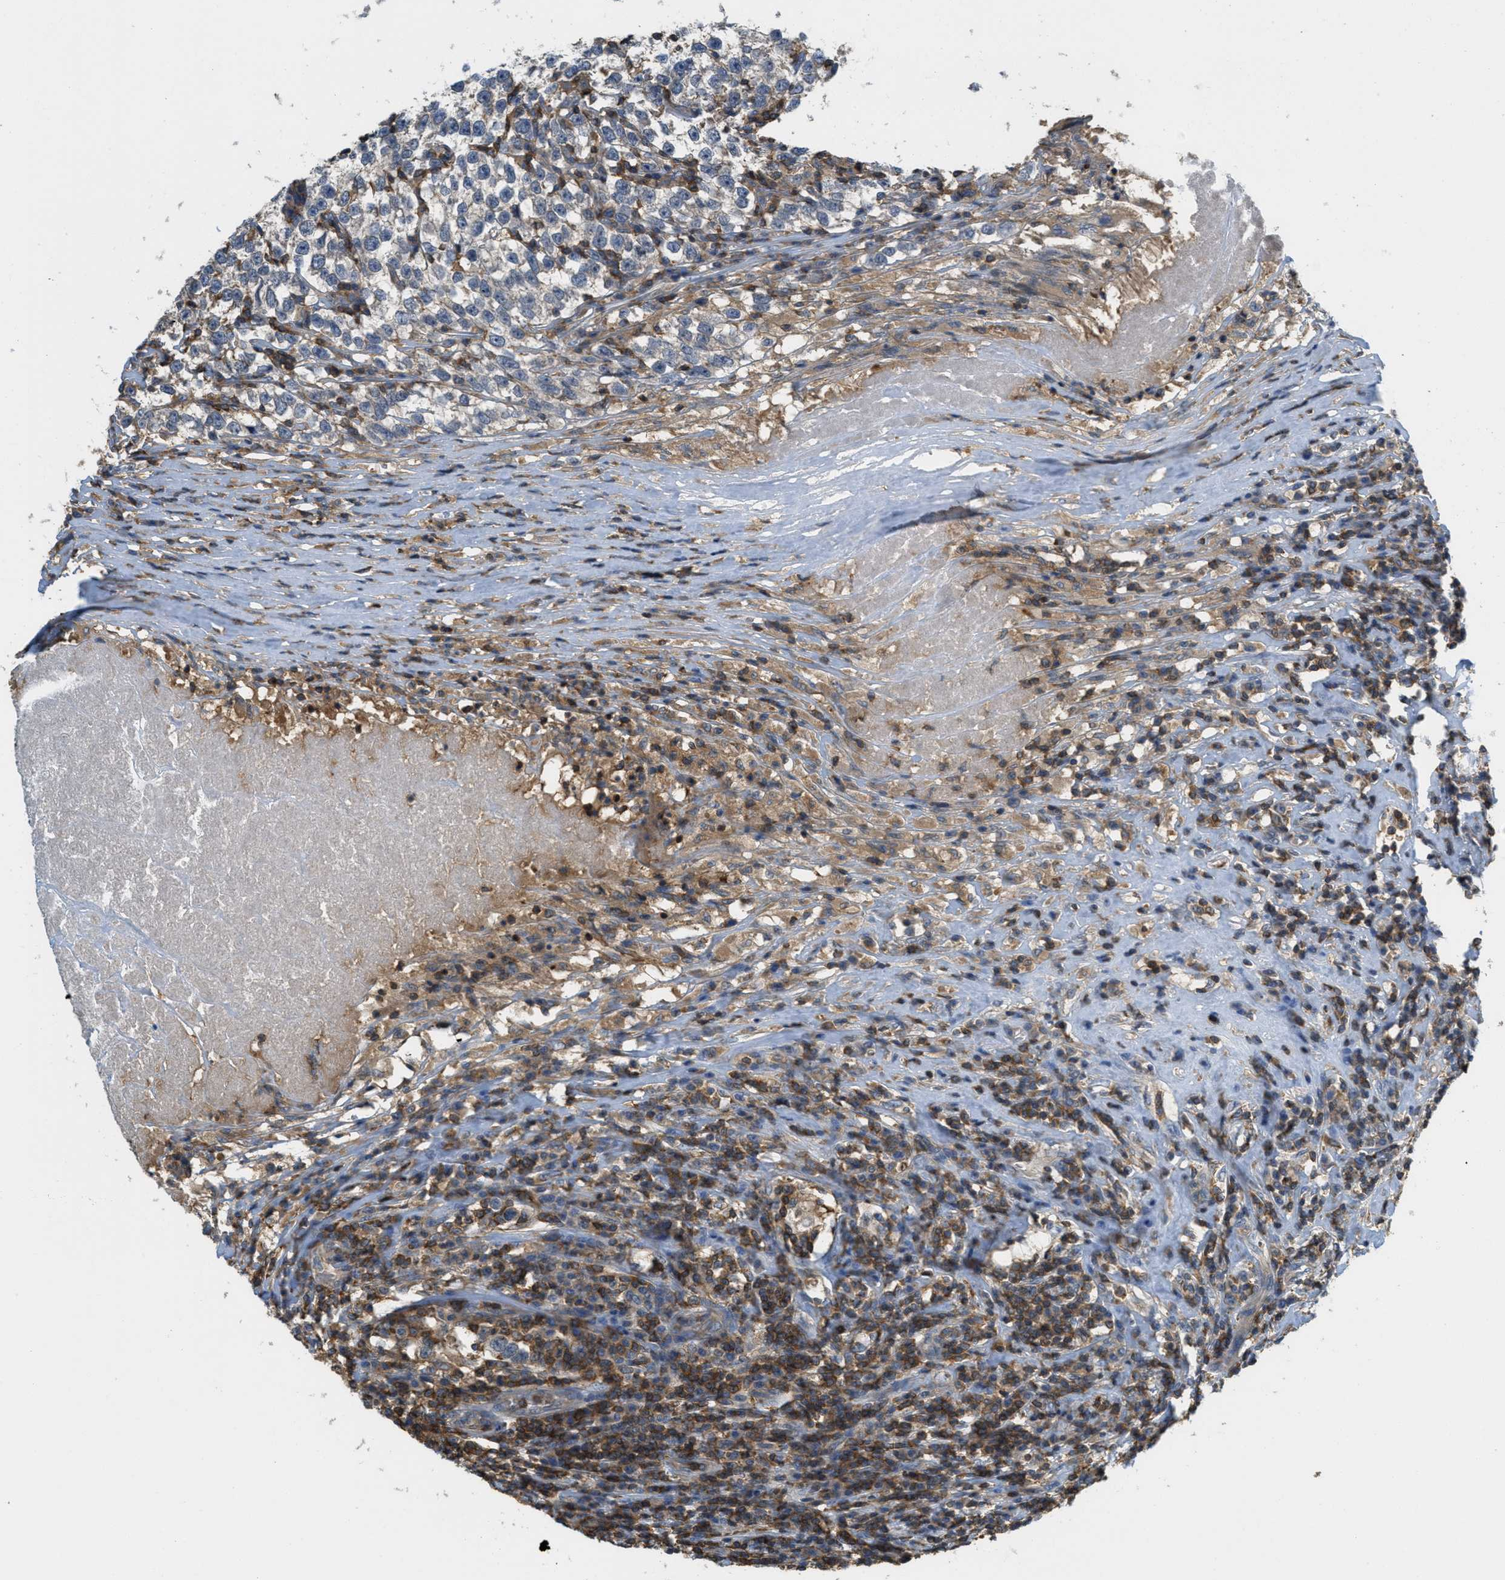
{"staining": {"intensity": "negative", "quantity": "none", "location": "none"}, "tissue": "testis cancer", "cell_type": "Tumor cells", "image_type": "cancer", "snomed": [{"axis": "morphology", "description": "Normal tissue, NOS"}, {"axis": "morphology", "description": "Seminoma, NOS"}, {"axis": "topography", "description": "Testis"}], "caption": "An immunohistochemistry micrograph of testis cancer (seminoma) is shown. There is no staining in tumor cells of testis cancer (seminoma).", "gene": "GRIK2", "patient": {"sex": "male", "age": 43}}